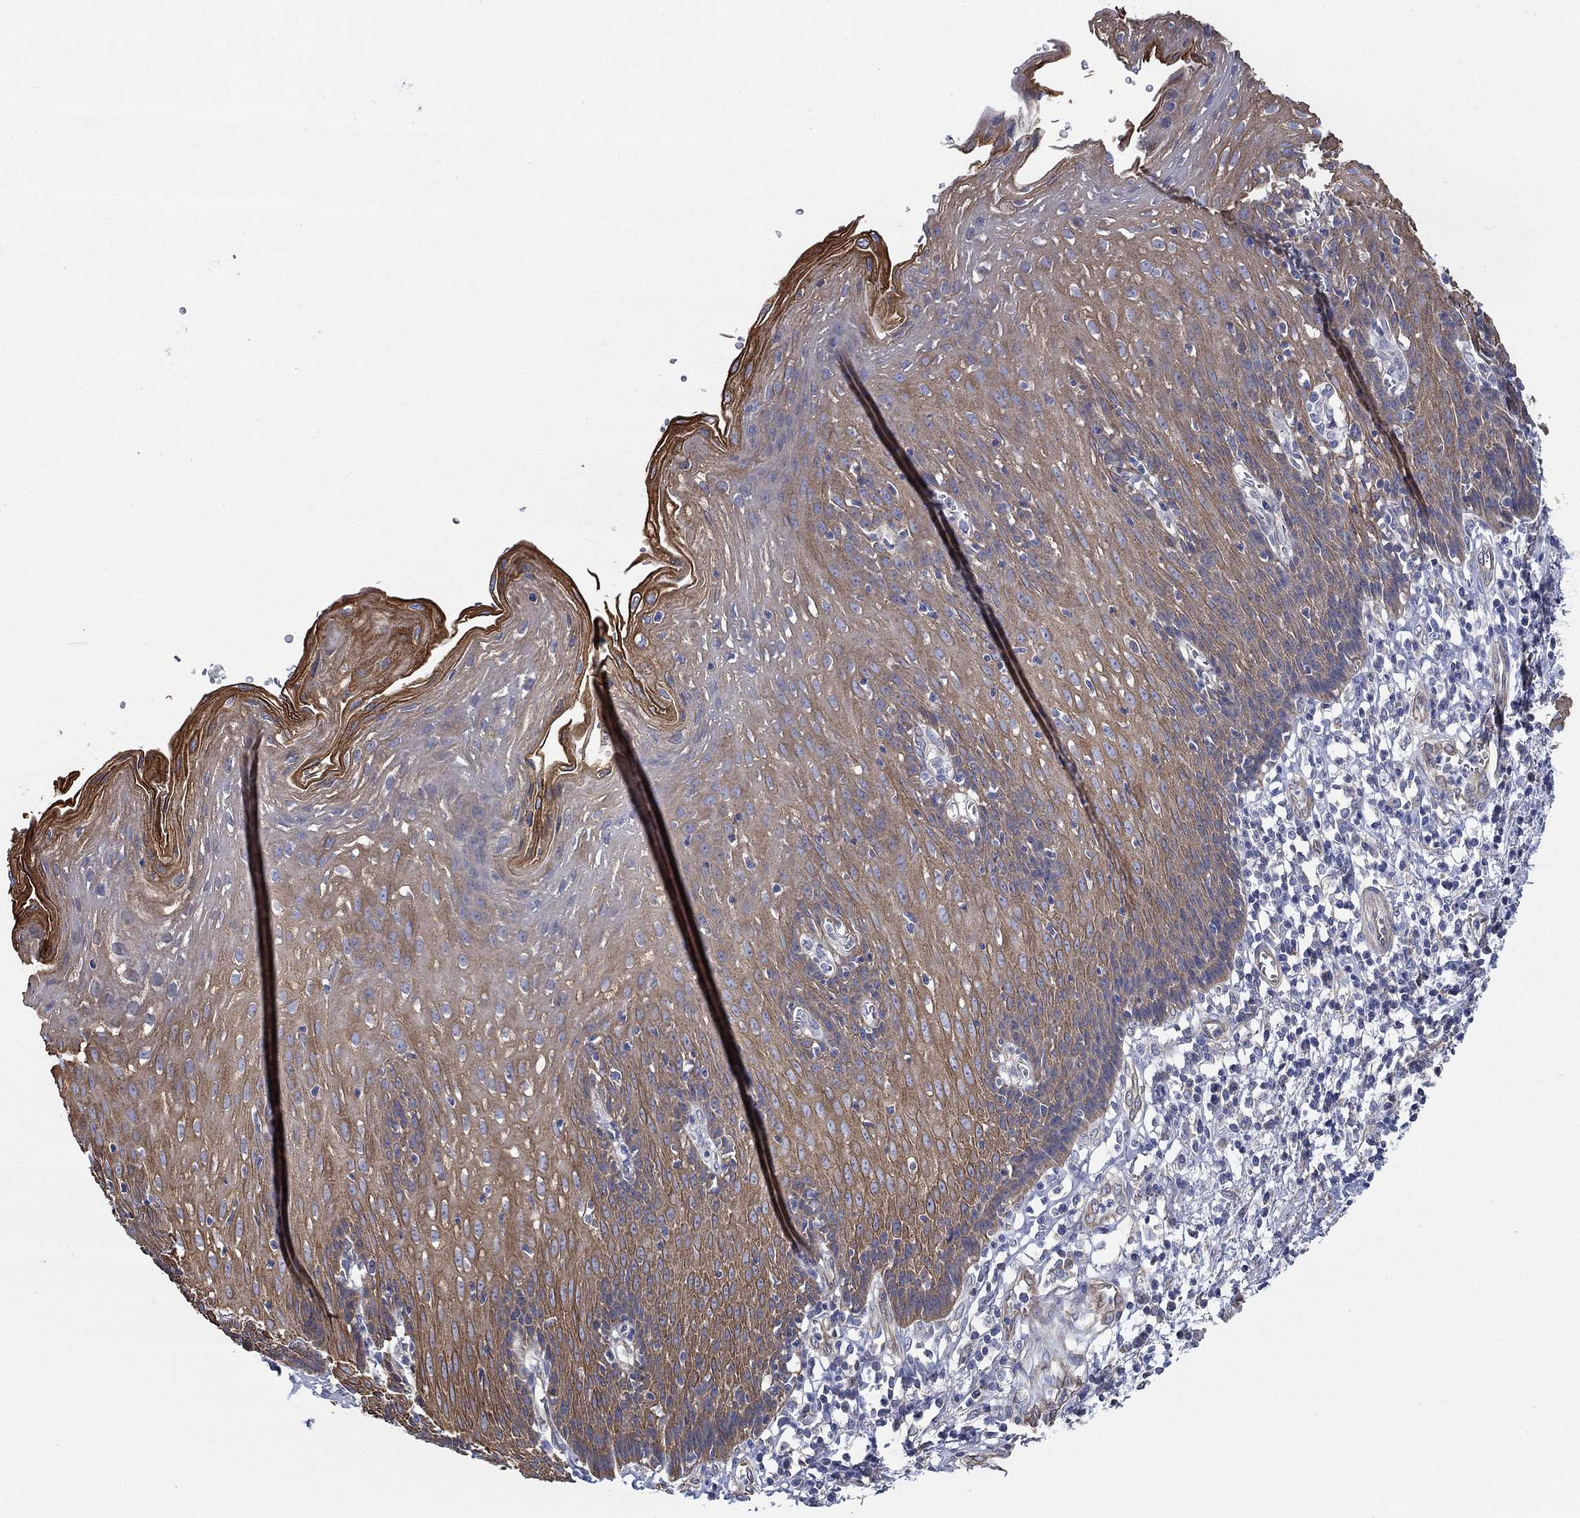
{"staining": {"intensity": "moderate", "quantity": ">75%", "location": "cytoplasmic/membranous"}, "tissue": "esophagus", "cell_type": "Squamous epithelial cells", "image_type": "normal", "snomed": [{"axis": "morphology", "description": "Normal tissue, NOS"}, {"axis": "topography", "description": "Esophagus"}], "caption": "Brown immunohistochemical staining in unremarkable human esophagus exhibits moderate cytoplasmic/membranous expression in about >75% of squamous epithelial cells. (DAB (3,3'-diaminobenzidine) IHC, brown staining for protein, blue staining for nuclei).", "gene": "FMN1", "patient": {"sex": "male", "age": 57}}